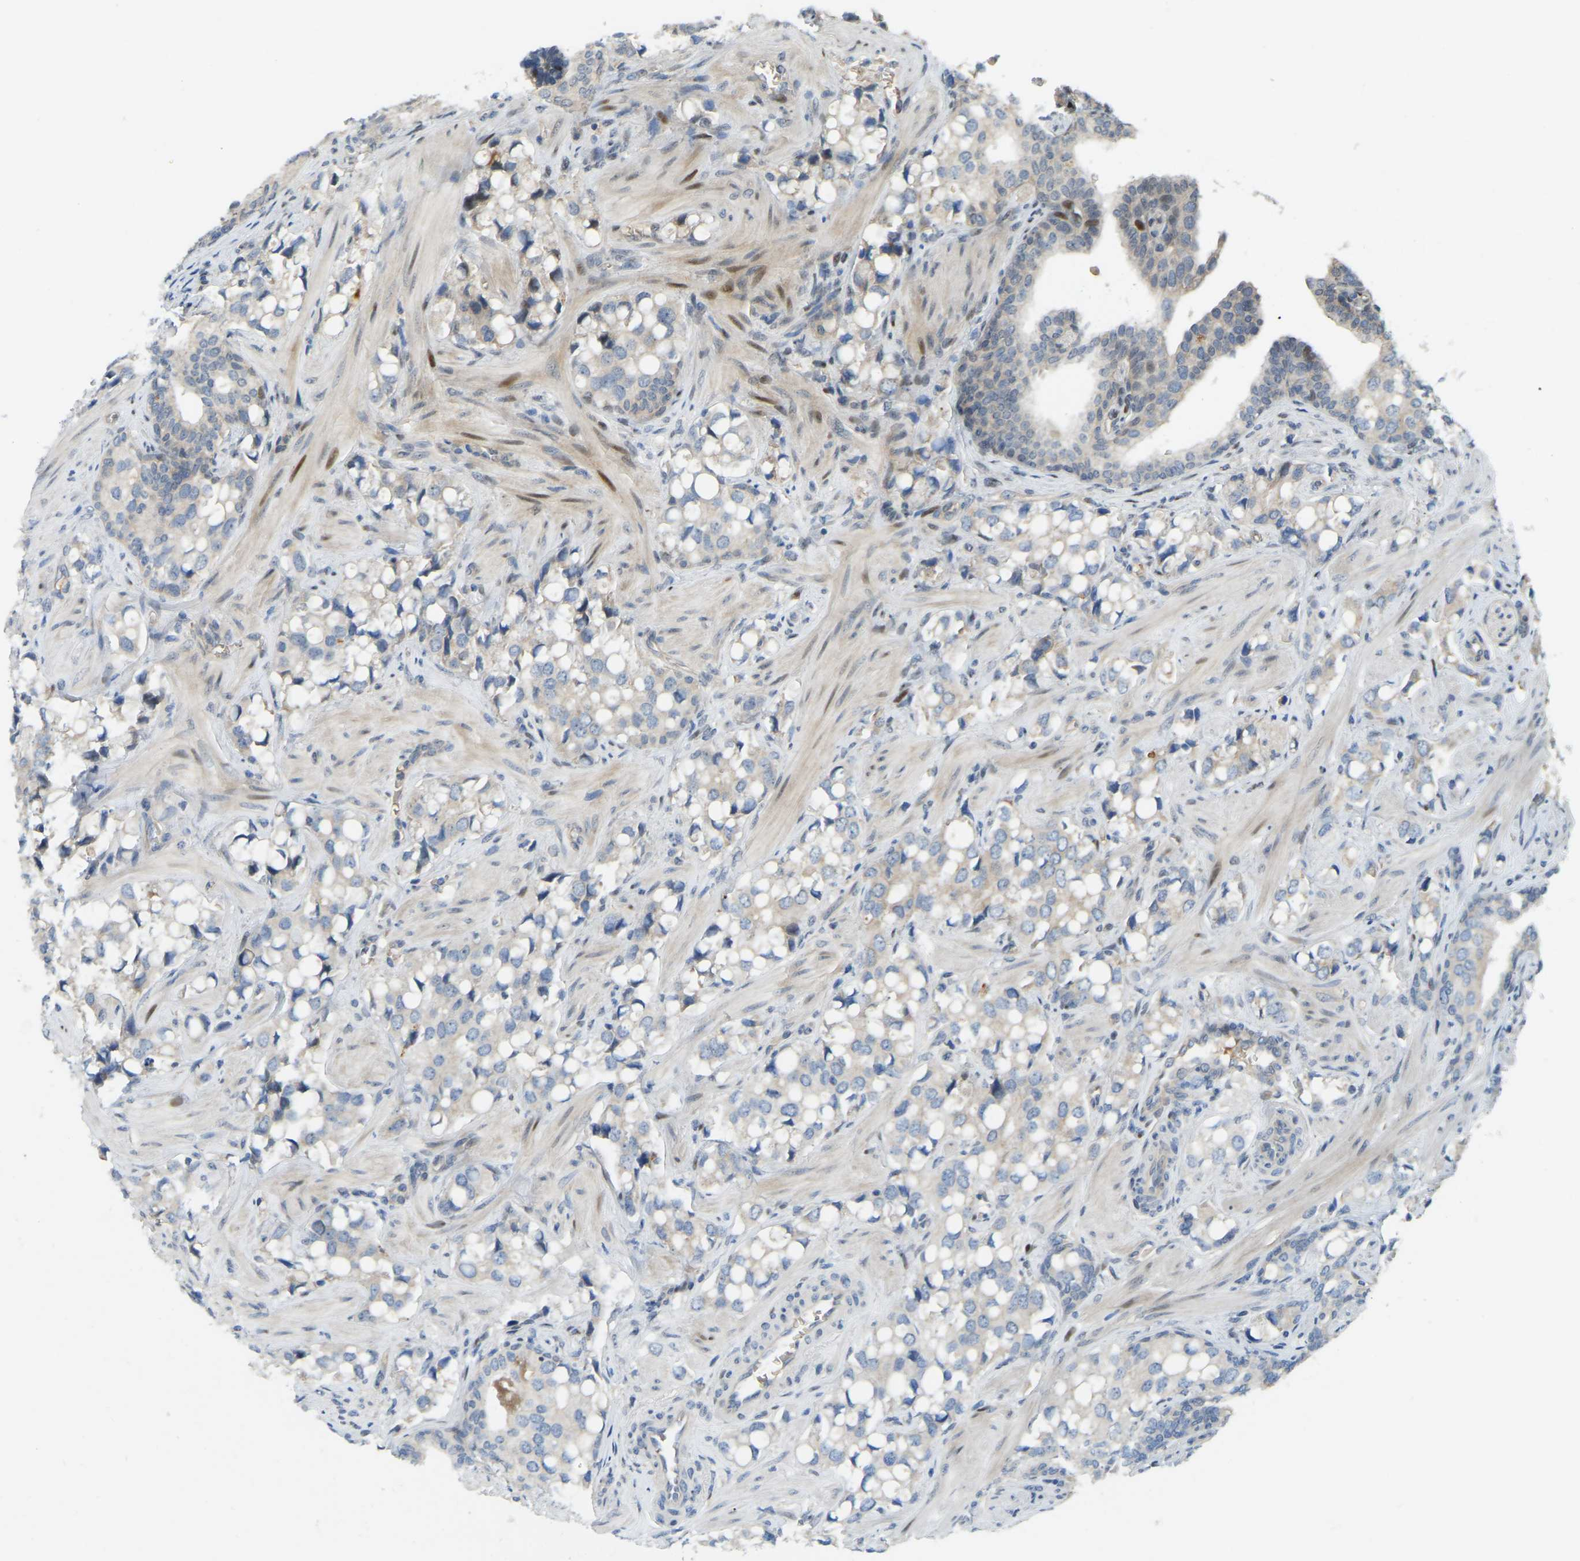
{"staining": {"intensity": "weak", "quantity": "<25%", "location": "cytoplasmic/membranous"}, "tissue": "prostate cancer", "cell_type": "Tumor cells", "image_type": "cancer", "snomed": [{"axis": "morphology", "description": "Adenocarcinoma, High grade"}, {"axis": "topography", "description": "Prostate"}], "caption": "An IHC photomicrograph of prostate cancer is shown. There is no staining in tumor cells of prostate cancer. (Brightfield microscopy of DAB (3,3'-diaminobenzidine) immunohistochemistry (IHC) at high magnification).", "gene": "C21orf91", "patient": {"sex": "male", "age": 52}}